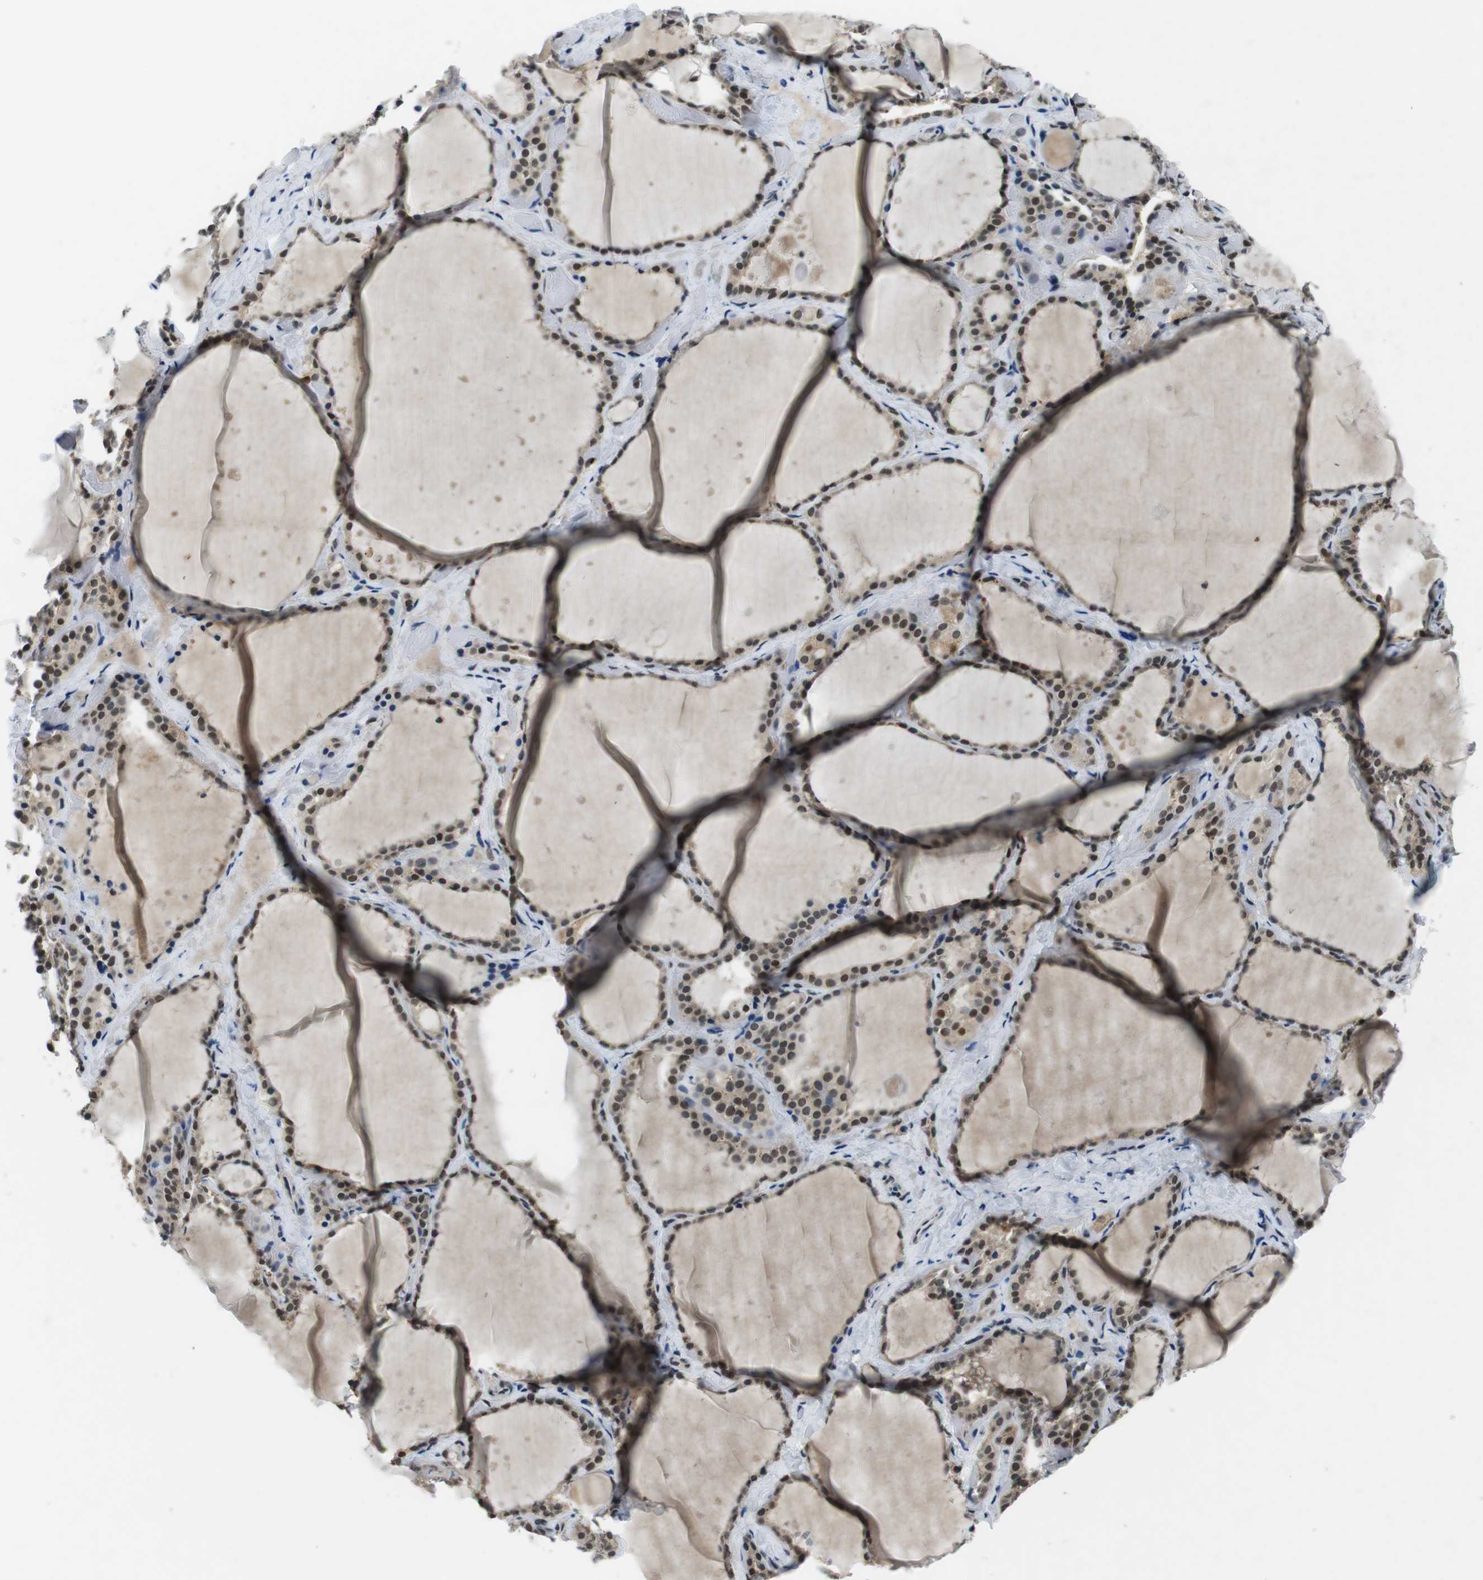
{"staining": {"intensity": "moderate", "quantity": "25%-75%", "location": "cytoplasmic/membranous,nuclear"}, "tissue": "thyroid gland", "cell_type": "Glandular cells", "image_type": "normal", "snomed": [{"axis": "morphology", "description": "Normal tissue, NOS"}, {"axis": "topography", "description": "Thyroid gland"}], "caption": "Approximately 25%-75% of glandular cells in normal thyroid gland reveal moderate cytoplasmic/membranous,nuclear protein positivity as visualized by brown immunohistochemical staining.", "gene": "NEK4", "patient": {"sex": "female", "age": 44}}